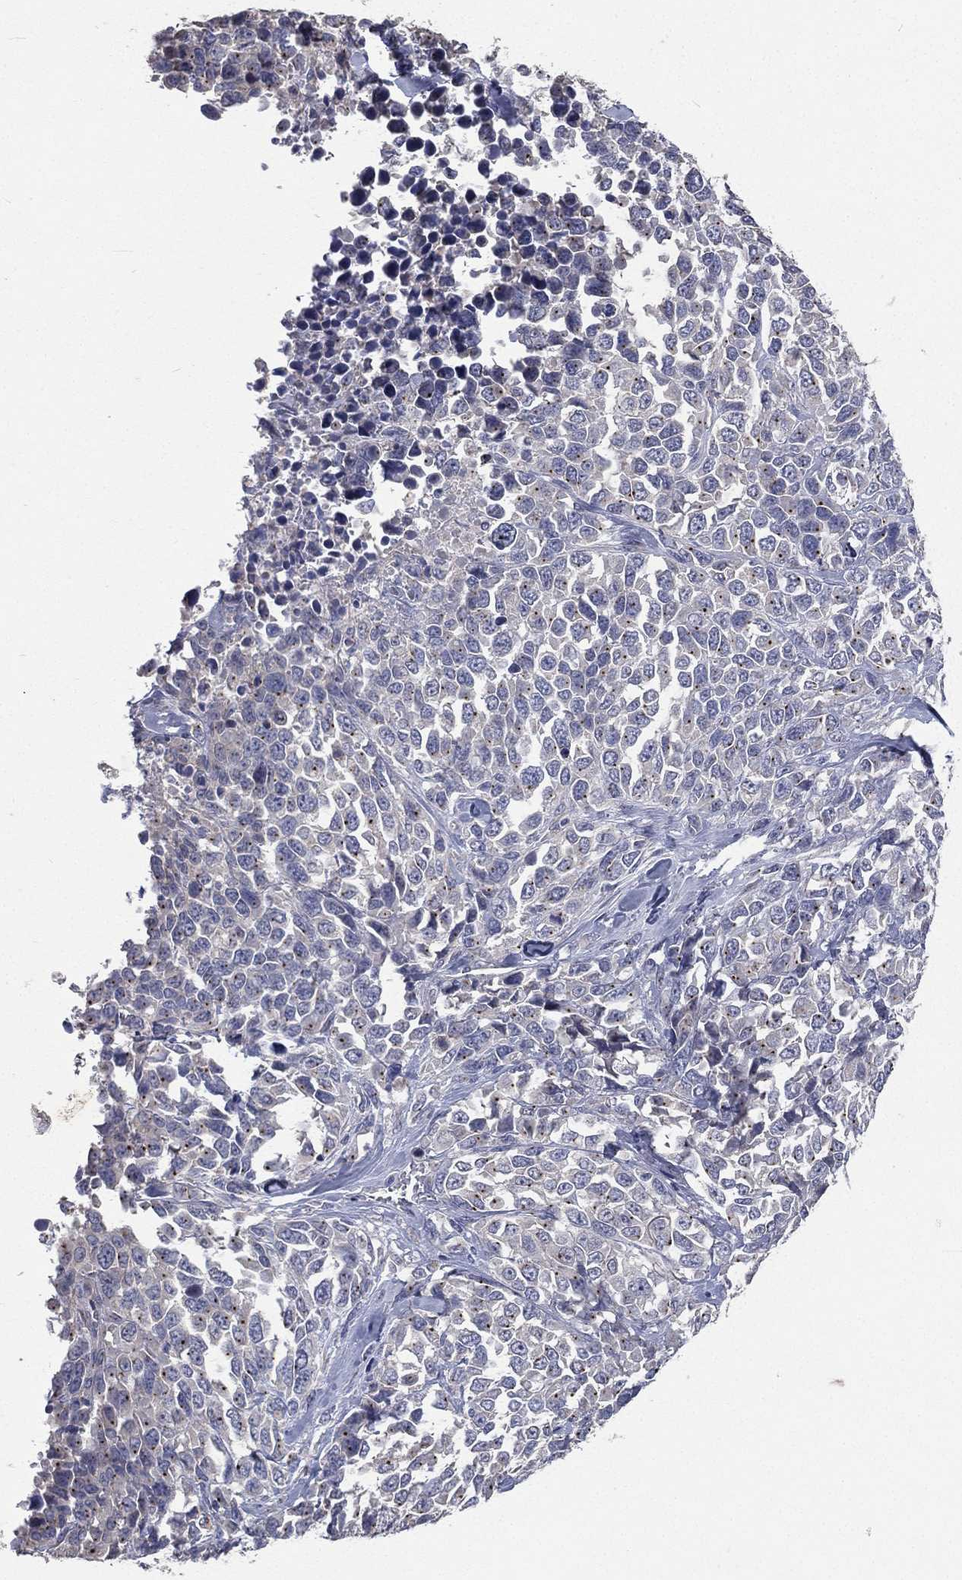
{"staining": {"intensity": "negative", "quantity": "none", "location": "none"}, "tissue": "melanoma", "cell_type": "Tumor cells", "image_type": "cancer", "snomed": [{"axis": "morphology", "description": "Malignant melanoma, Metastatic site"}, {"axis": "topography", "description": "Skin"}], "caption": "This photomicrograph is of melanoma stained with IHC to label a protein in brown with the nuclei are counter-stained blue. There is no expression in tumor cells.", "gene": "CROCC", "patient": {"sex": "male", "age": 84}}